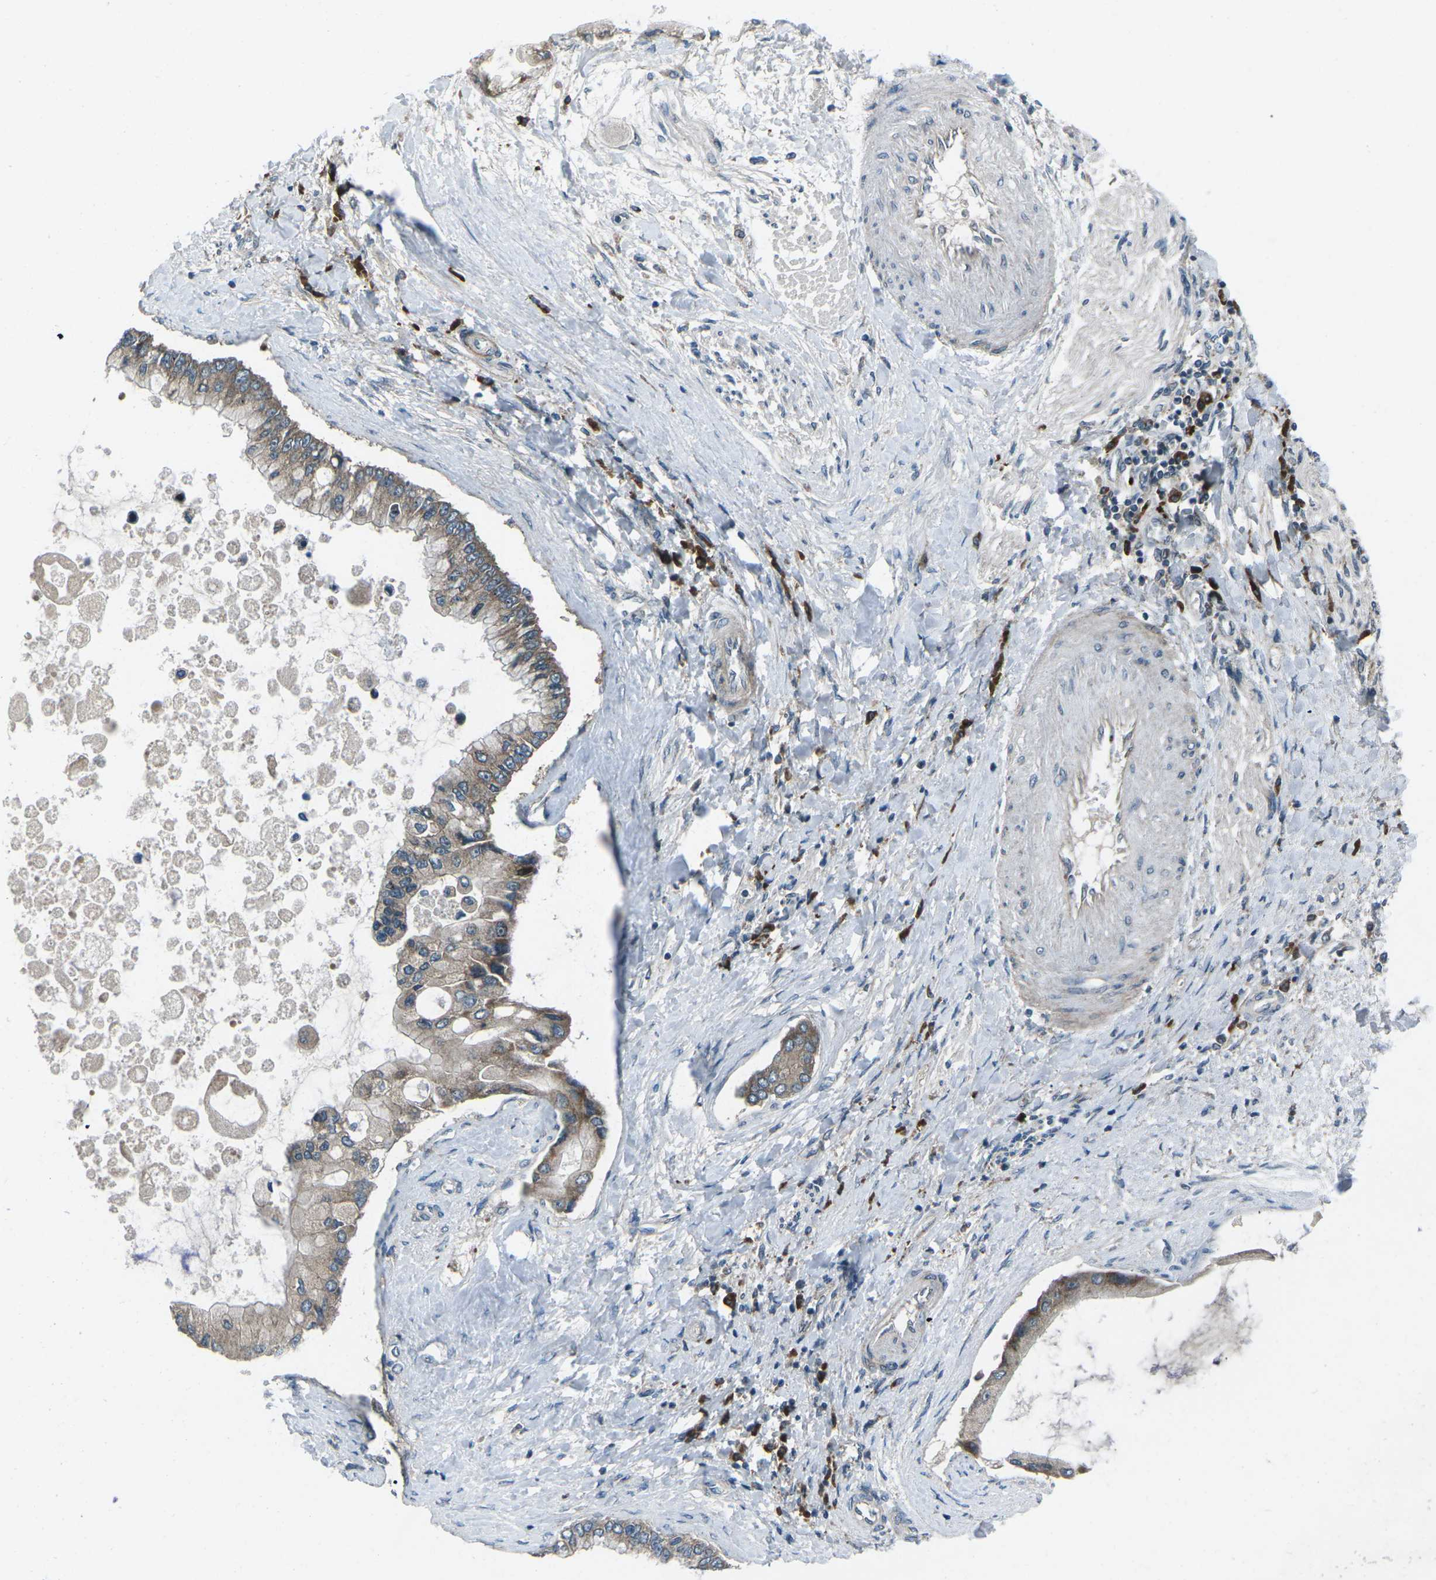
{"staining": {"intensity": "moderate", "quantity": ">75%", "location": "cytoplasmic/membranous"}, "tissue": "liver cancer", "cell_type": "Tumor cells", "image_type": "cancer", "snomed": [{"axis": "morphology", "description": "Cholangiocarcinoma"}, {"axis": "topography", "description": "Liver"}], "caption": "High-magnification brightfield microscopy of liver cancer stained with DAB (brown) and counterstained with hematoxylin (blue). tumor cells exhibit moderate cytoplasmic/membranous positivity is seen in about>75% of cells.", "gene": "CDK16", "patient": {"sex": "male", "age": 50}}